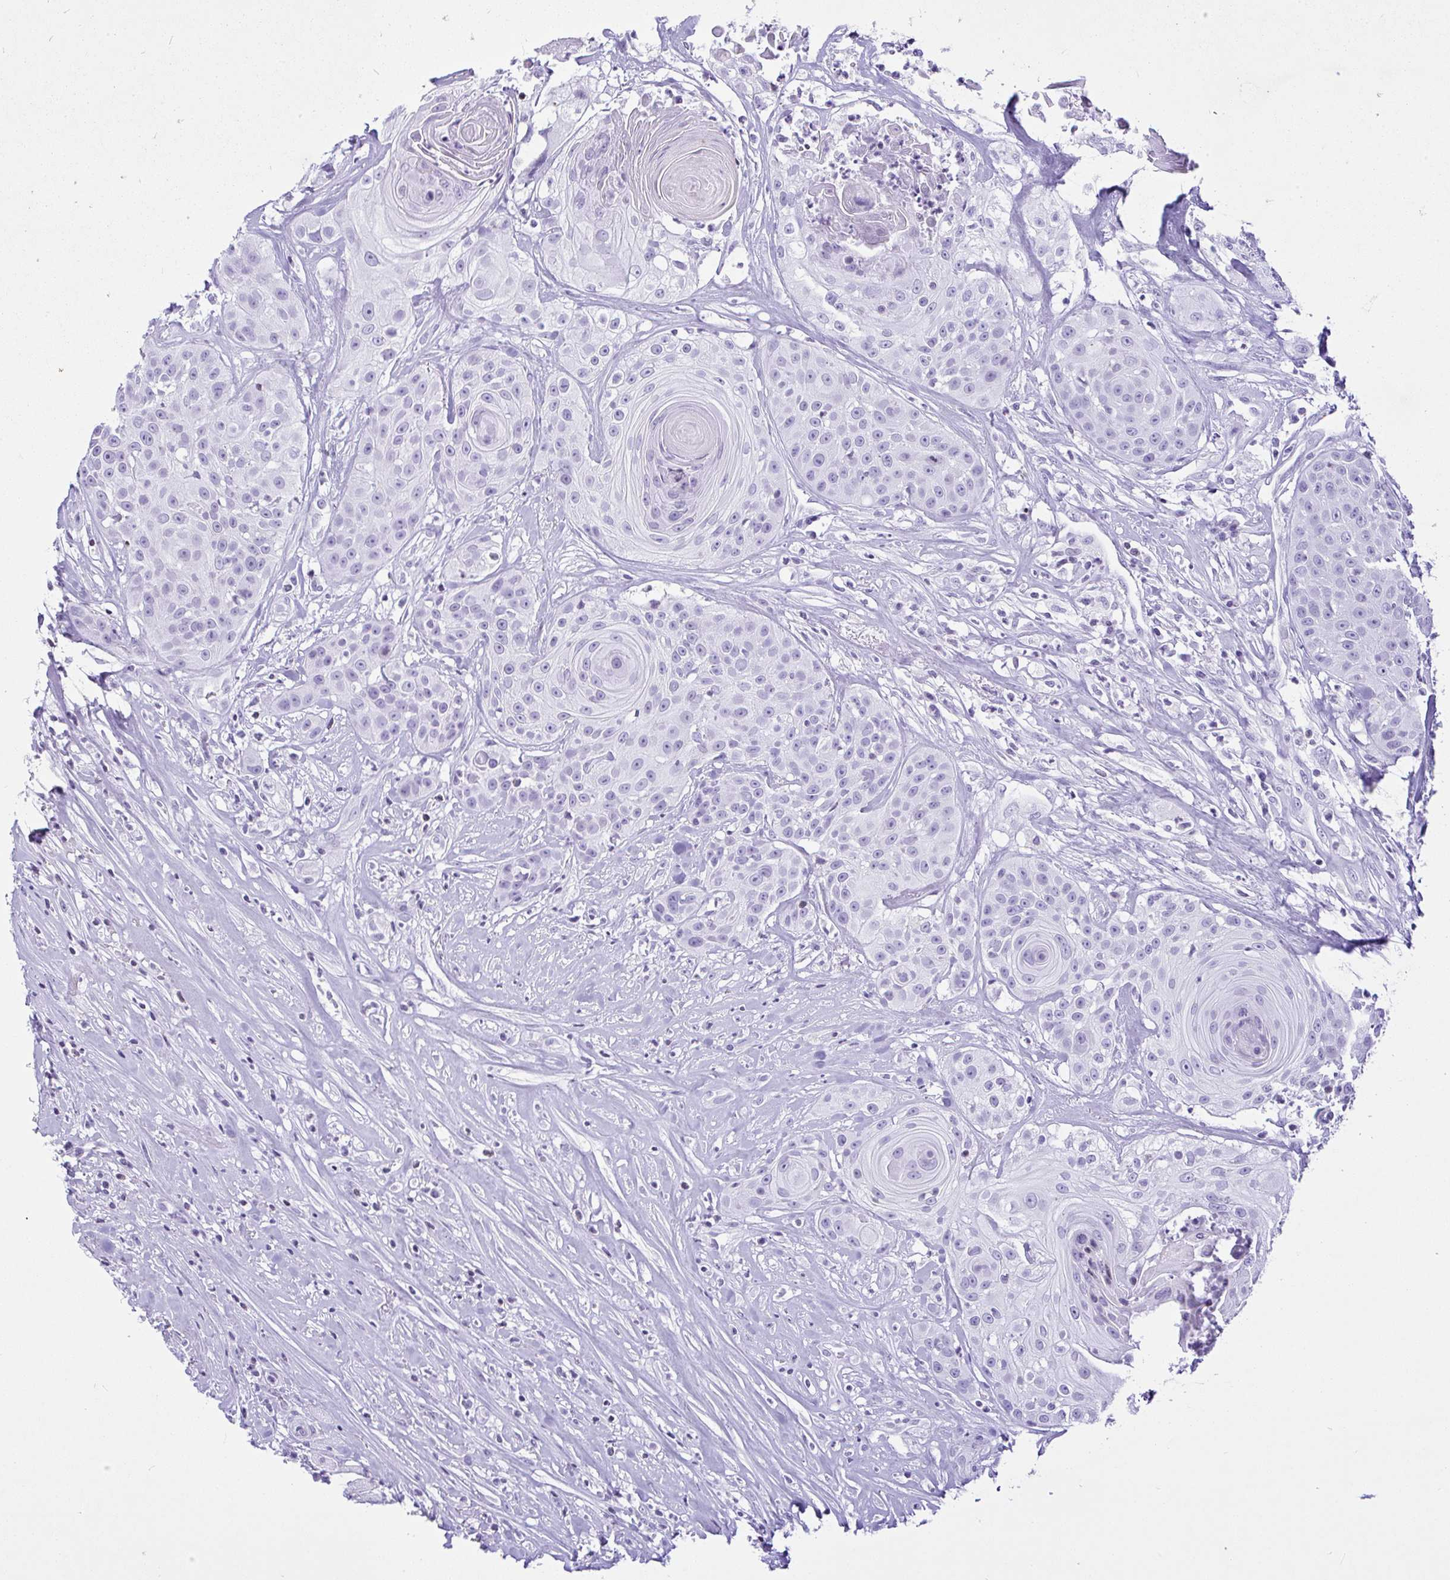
{"staining": {"intensity": "negative", "quantity": "none", "location": "none"}, "tissue": "head and neck cancer", "cell_type": "Tumor cells", "image_type": "cancer", "snomed": [{"axis": "morphology", "description": "Squamous cell carcinoma, NOS"}, {"axis": "topography", "description": "Head-Neck"}], "caption": "Tumor cells show no significant positivity in head and neck squamous cell carcinoma.", "gene": "KRT27", "patient": {"sex": "male", "age": 83}}